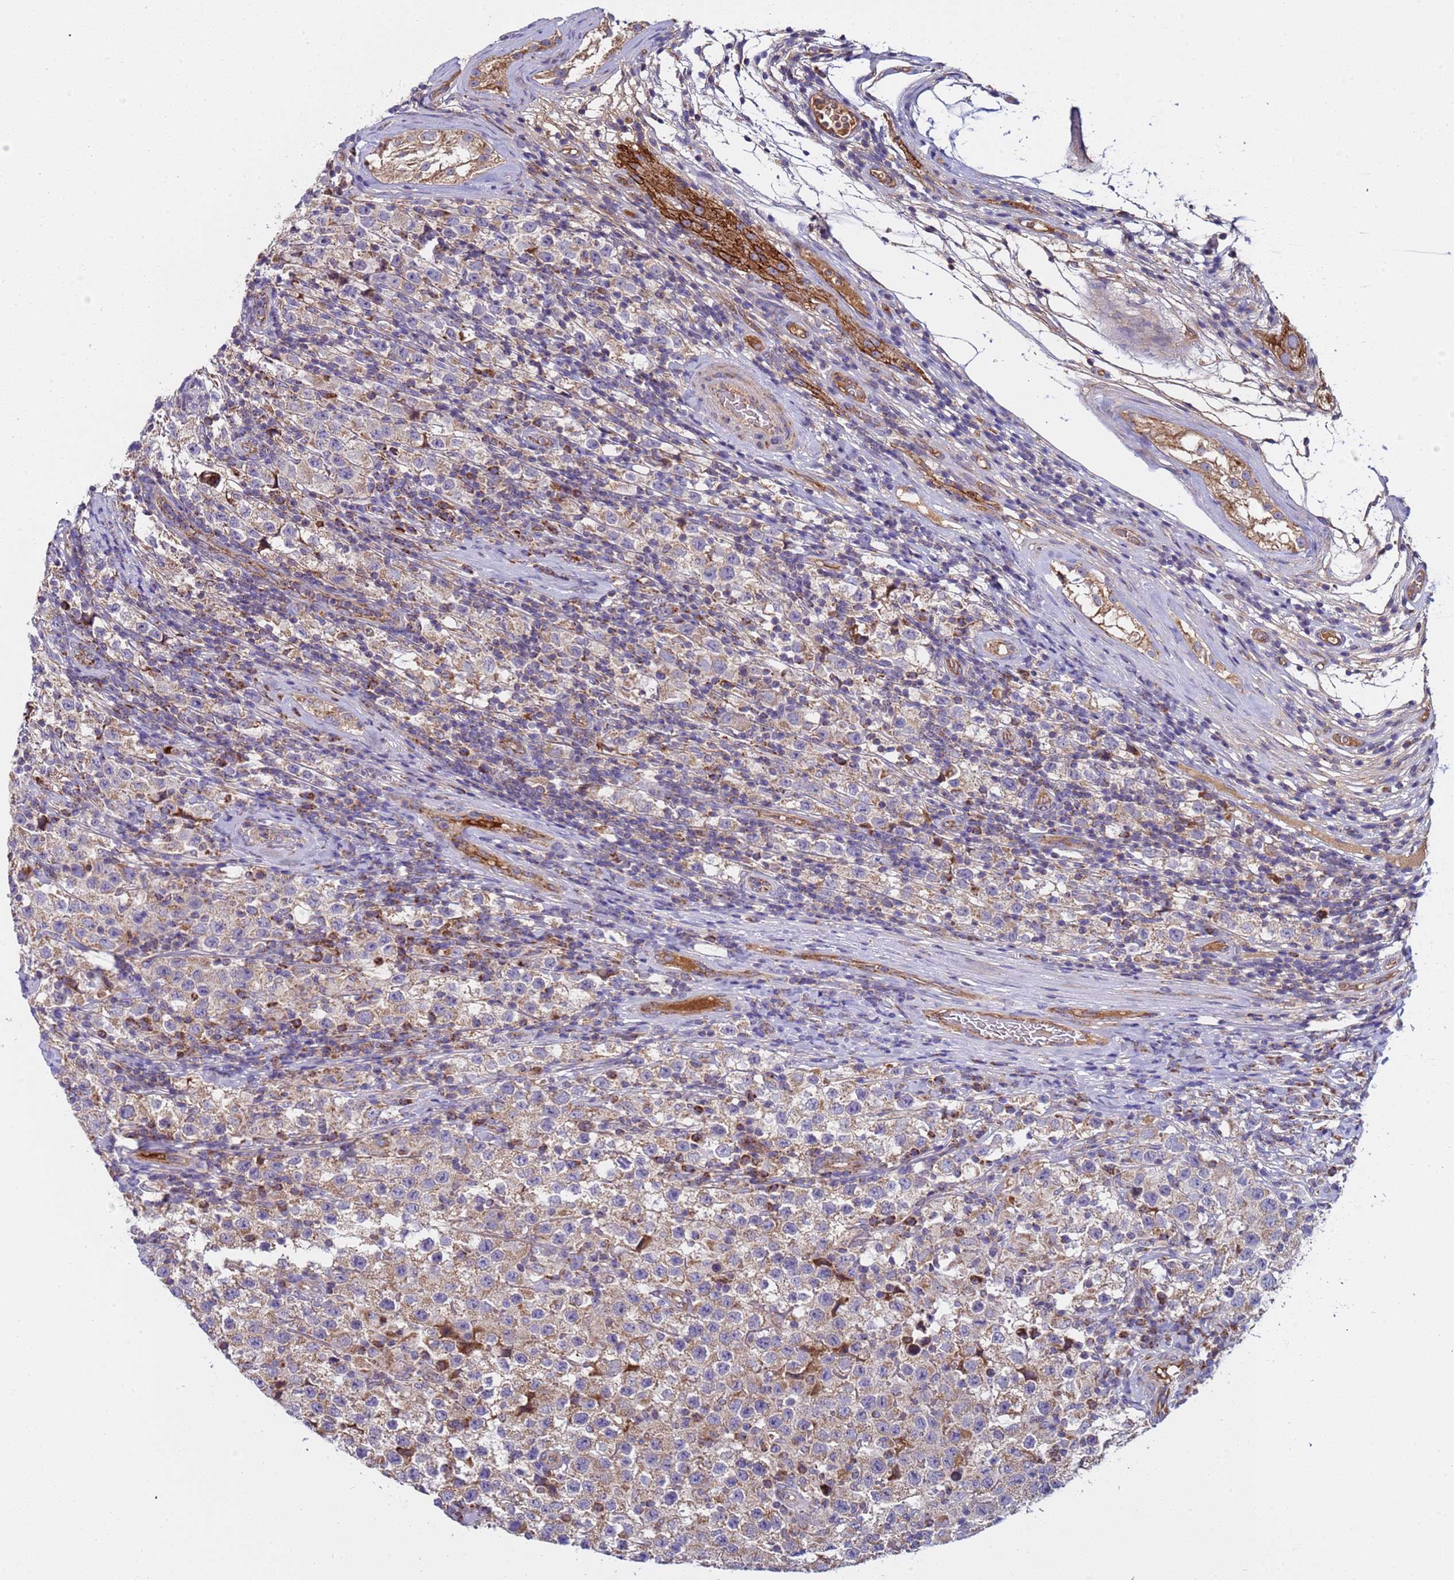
{"staining": {"intensity": "weak", "quantity": "25%-75%", "location": "cytoplasmic/membranous"}, "tissue": "testis cancer", "cell_type": "Tumor cells", "image_type": "cancer", "snomed": [{"axis": "morphology", "description": "Seminoma, NOS"}, {"axis": "morphology", "description": "Carcinoma, Embryonal, NOS"}, {"axis": "topography", "description": "Testis"}], "caption": "An IHC histopathology image of tumor tissue is shown. Protein staining in brown labels weak cytoplasmic/membranous positivity in seminoma (testis) within tumor cells. The staining is performed using DAB brown chromogen to label protein expression. The nuclei are counter-stained blue using hematoxylin.", "gene": "TMEM126A", "patient": {"sex": "male", "age": 41}}